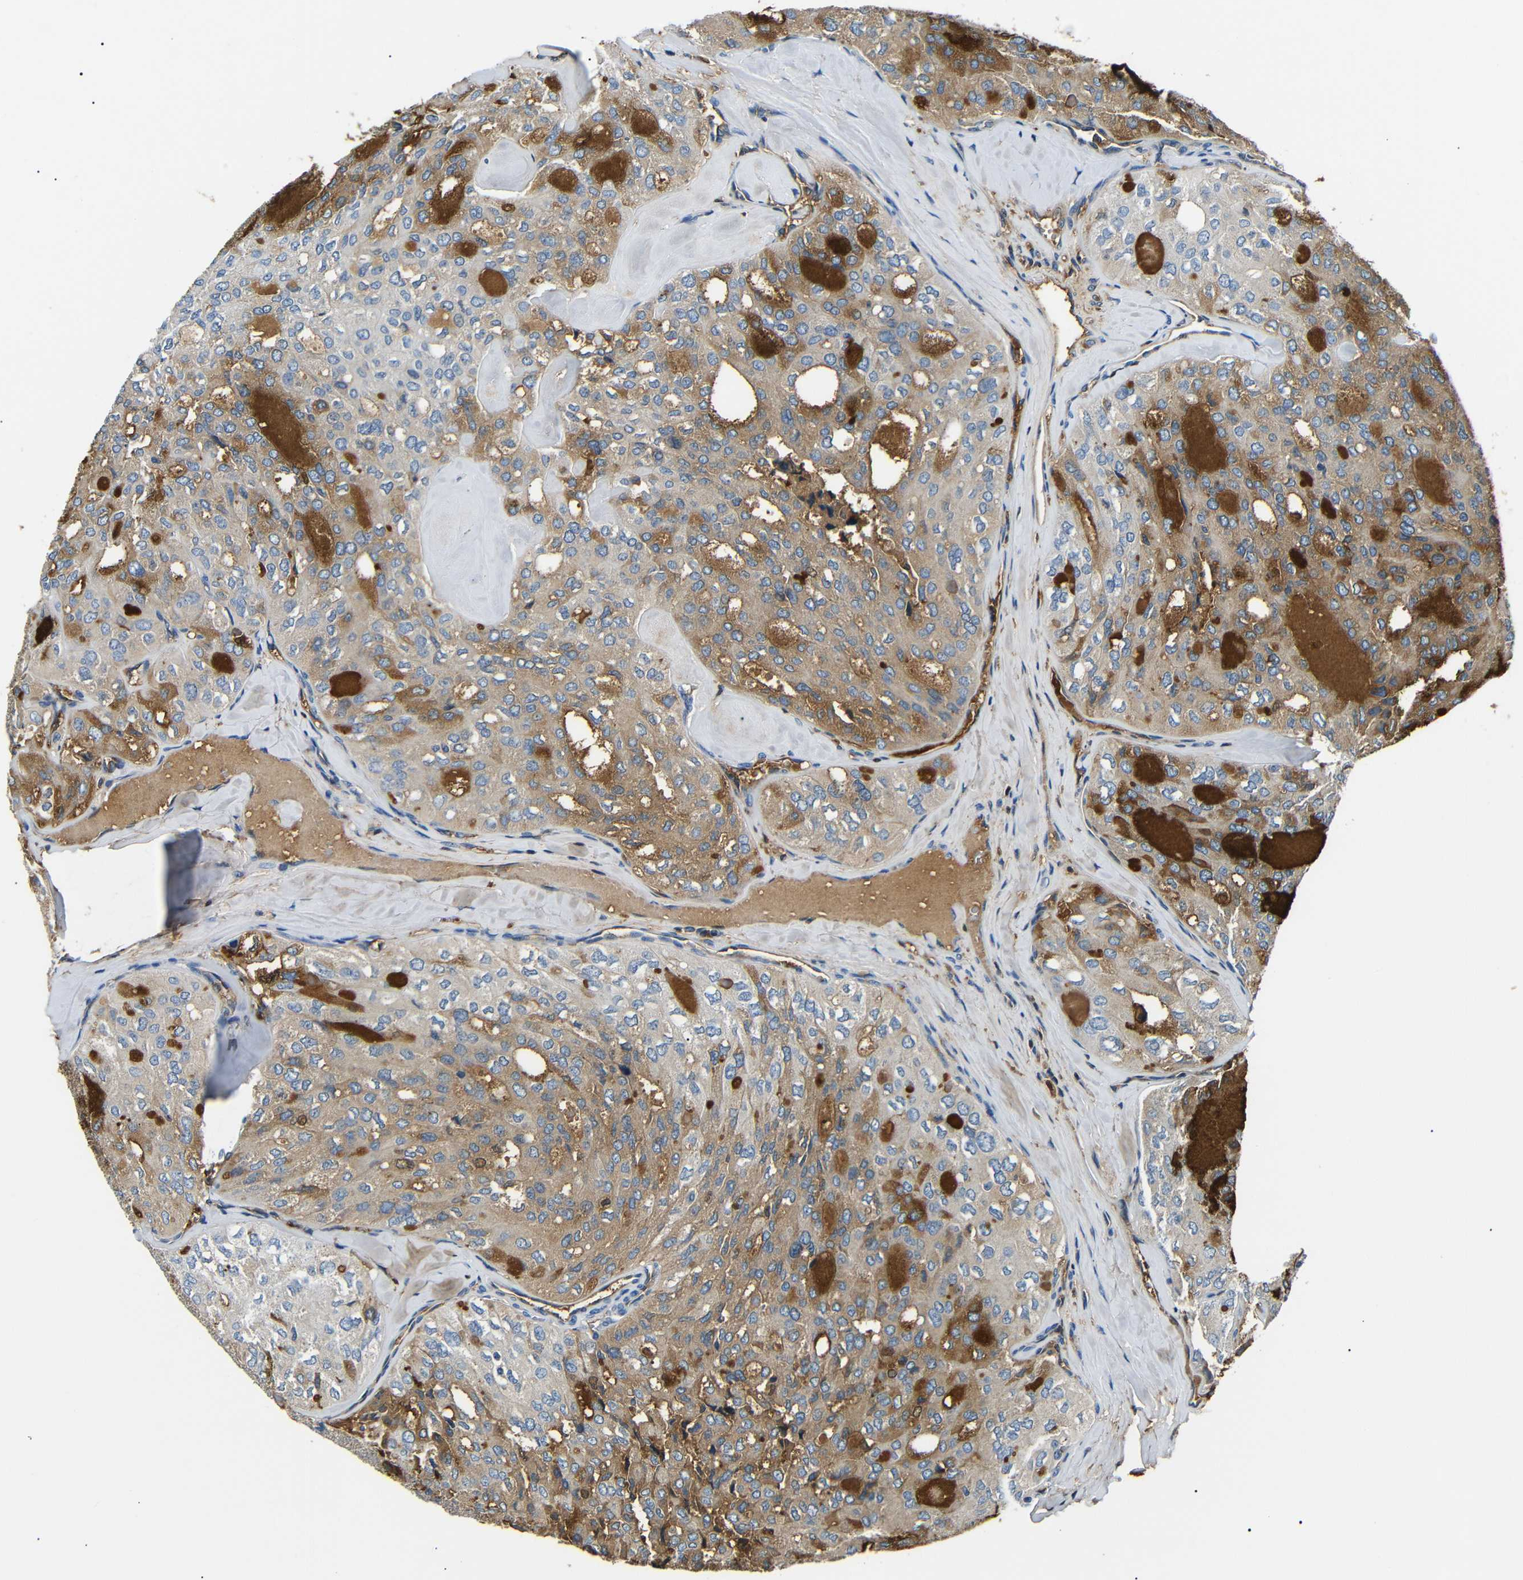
{"staining": {"intensity": "moderate", "quantity": ">75%", "location": "cytoplasmic/membranous"}, "tissue": "thyroid cancer", "cell_type": "Tumor cells", "image_type": "cancer", "snomed": [{"axis": "morphology", "description": "Follicular adenoma carcinoma, NOS"}, {"axis": "topography", "description": "Thyroid gland"}], "caption": "Immunohistochemical staining of human thyroid cancer (follicular adenoma carcinoma) displays medium levels of moderate cytoplasmic/membranous positivity in approximately >75% of tumor cells.", "gene": "LHCGR", "patient": {"sex": "male", "age": 75}}